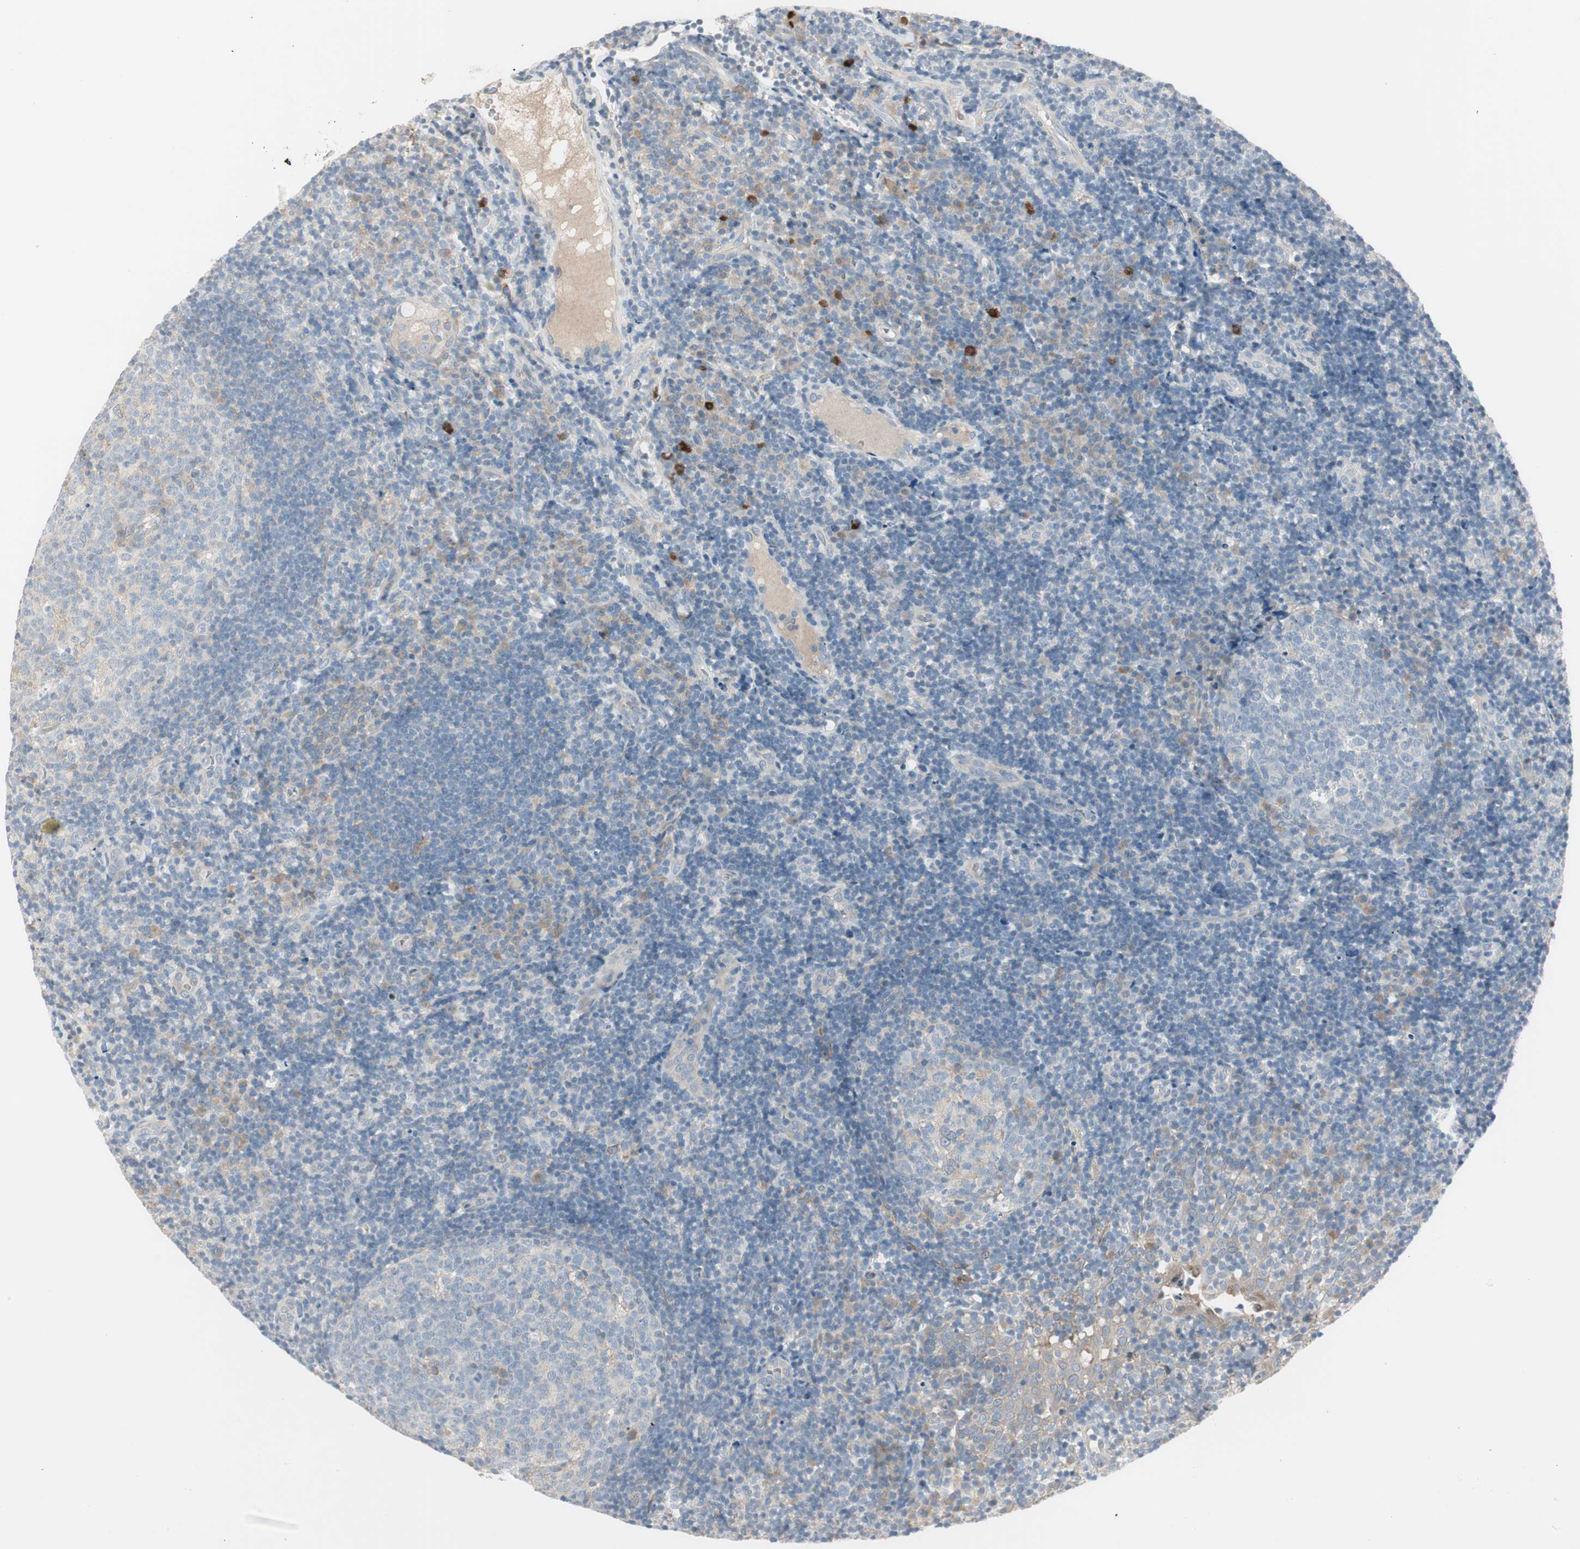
{"staining": {"intensity": "weak", "quantity": "<25%", "location": "cytoplasmic/membranous"}, "tissue": "tonsil", "cell_type": "Germinal center cells", "image_type": "normal", "snomed": [{"axis": "morphology", "description": "Normal tissue, NOS"}, {"axis": "topography", "description": "Tonsil"}], "caption": "Immunohistochemistry photomicrograph of unremarkable human tonsil stained for a protein (brown), which displays no positivity in germinal center cells.", "gene": "MAPRE3", "patient": {"sex": "female", "age": 40}}